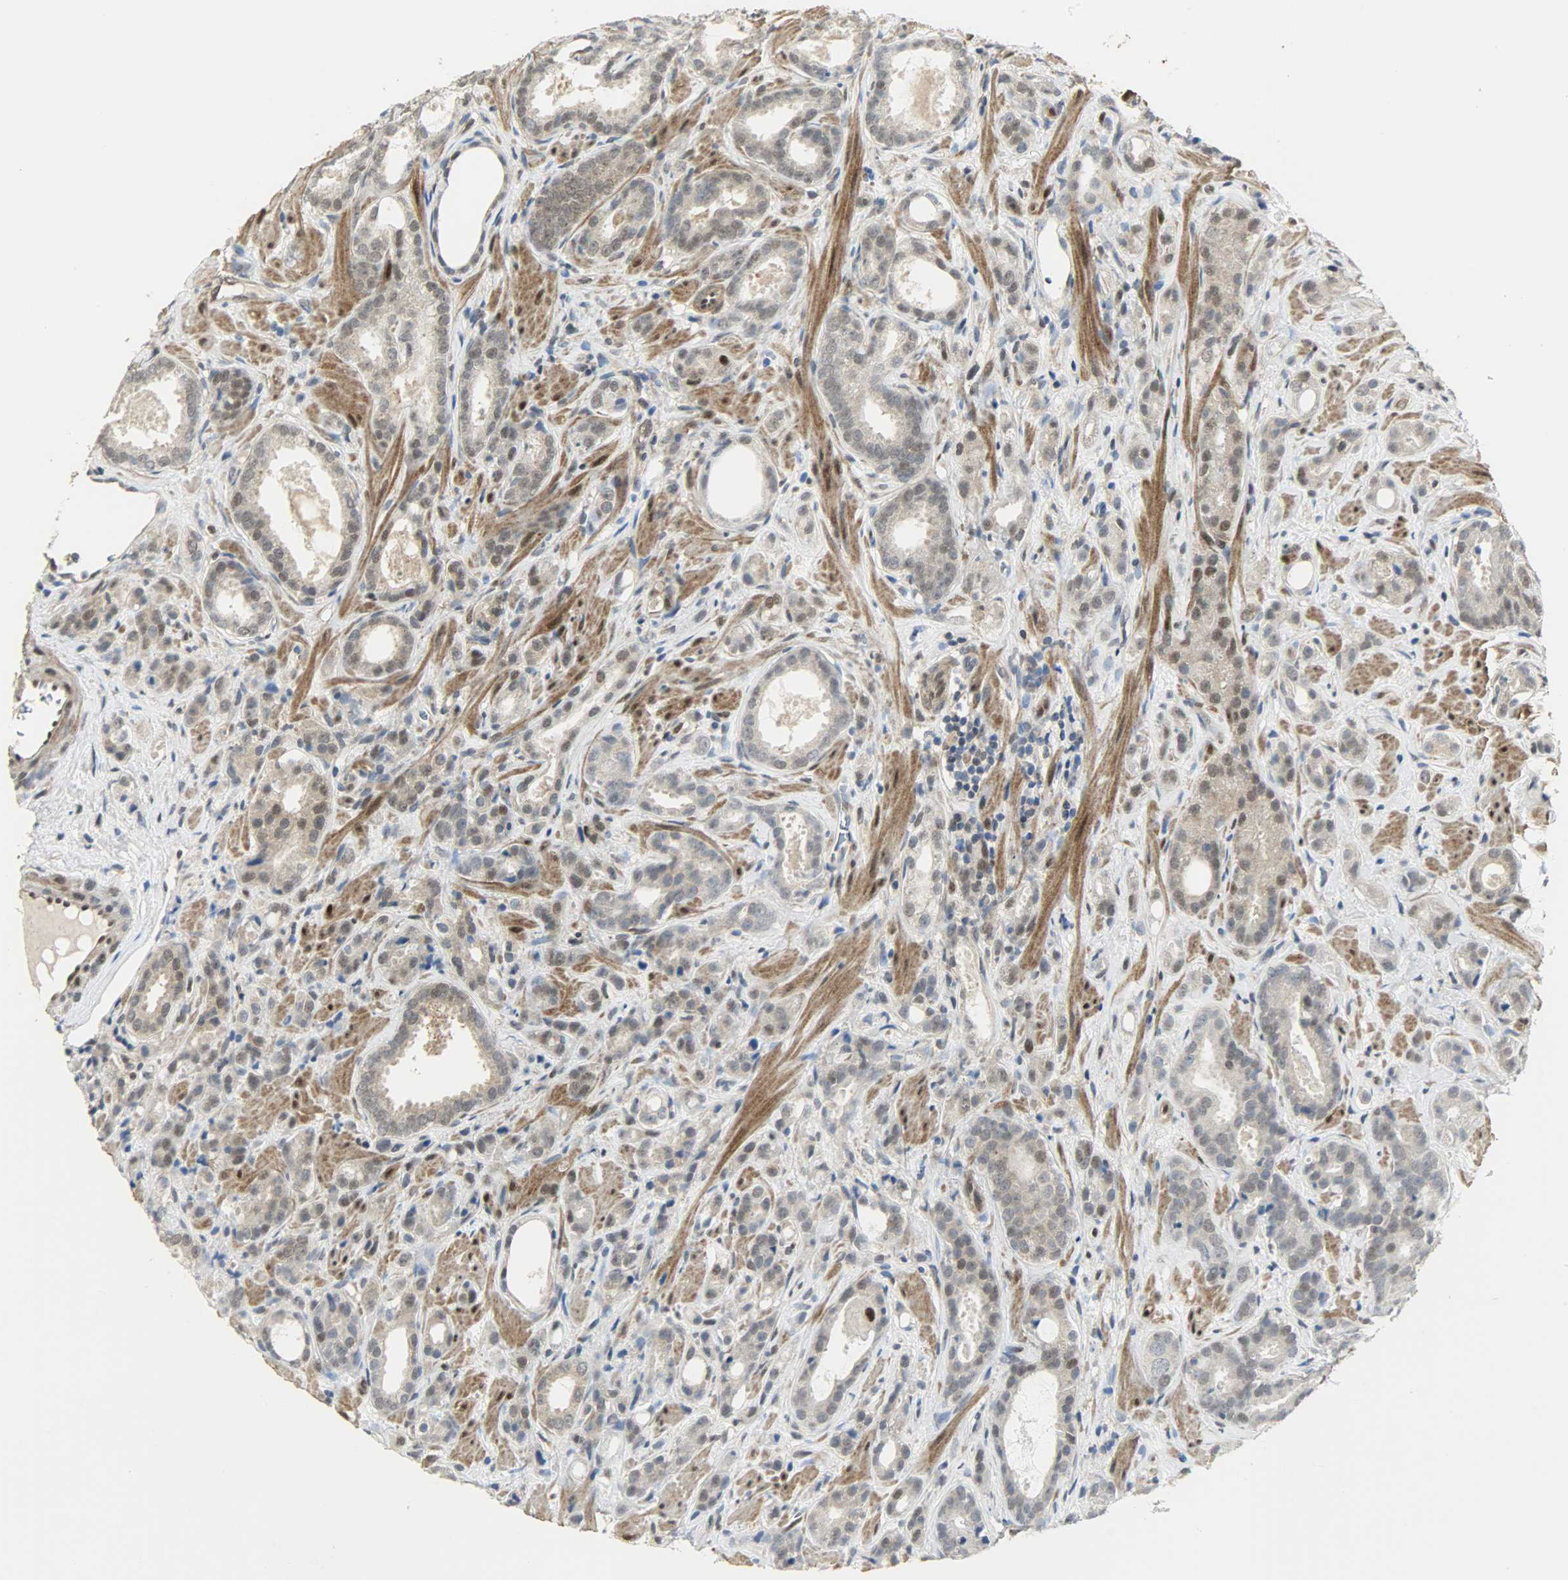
{"staining": {"intensity": "weak", "quantity": "25%-75%", "location": "nuclear"}, "tissue": "prostate cancer", "cell_type": "Tumor cells", "image_type": "cancer", "snomed": [{"axis": "morphology", "description": "Adenocarcinoma, Low grade"}, {"axis": "topography", "description": "Prostate"}], "caption": "Weak nuclear protein staining is seen in about 25%-75% of tumor cells in prostate low-grade adenocarcinoma.", "gene": "NPEPL1", "patient": {"sex": "male", "age": 57}}